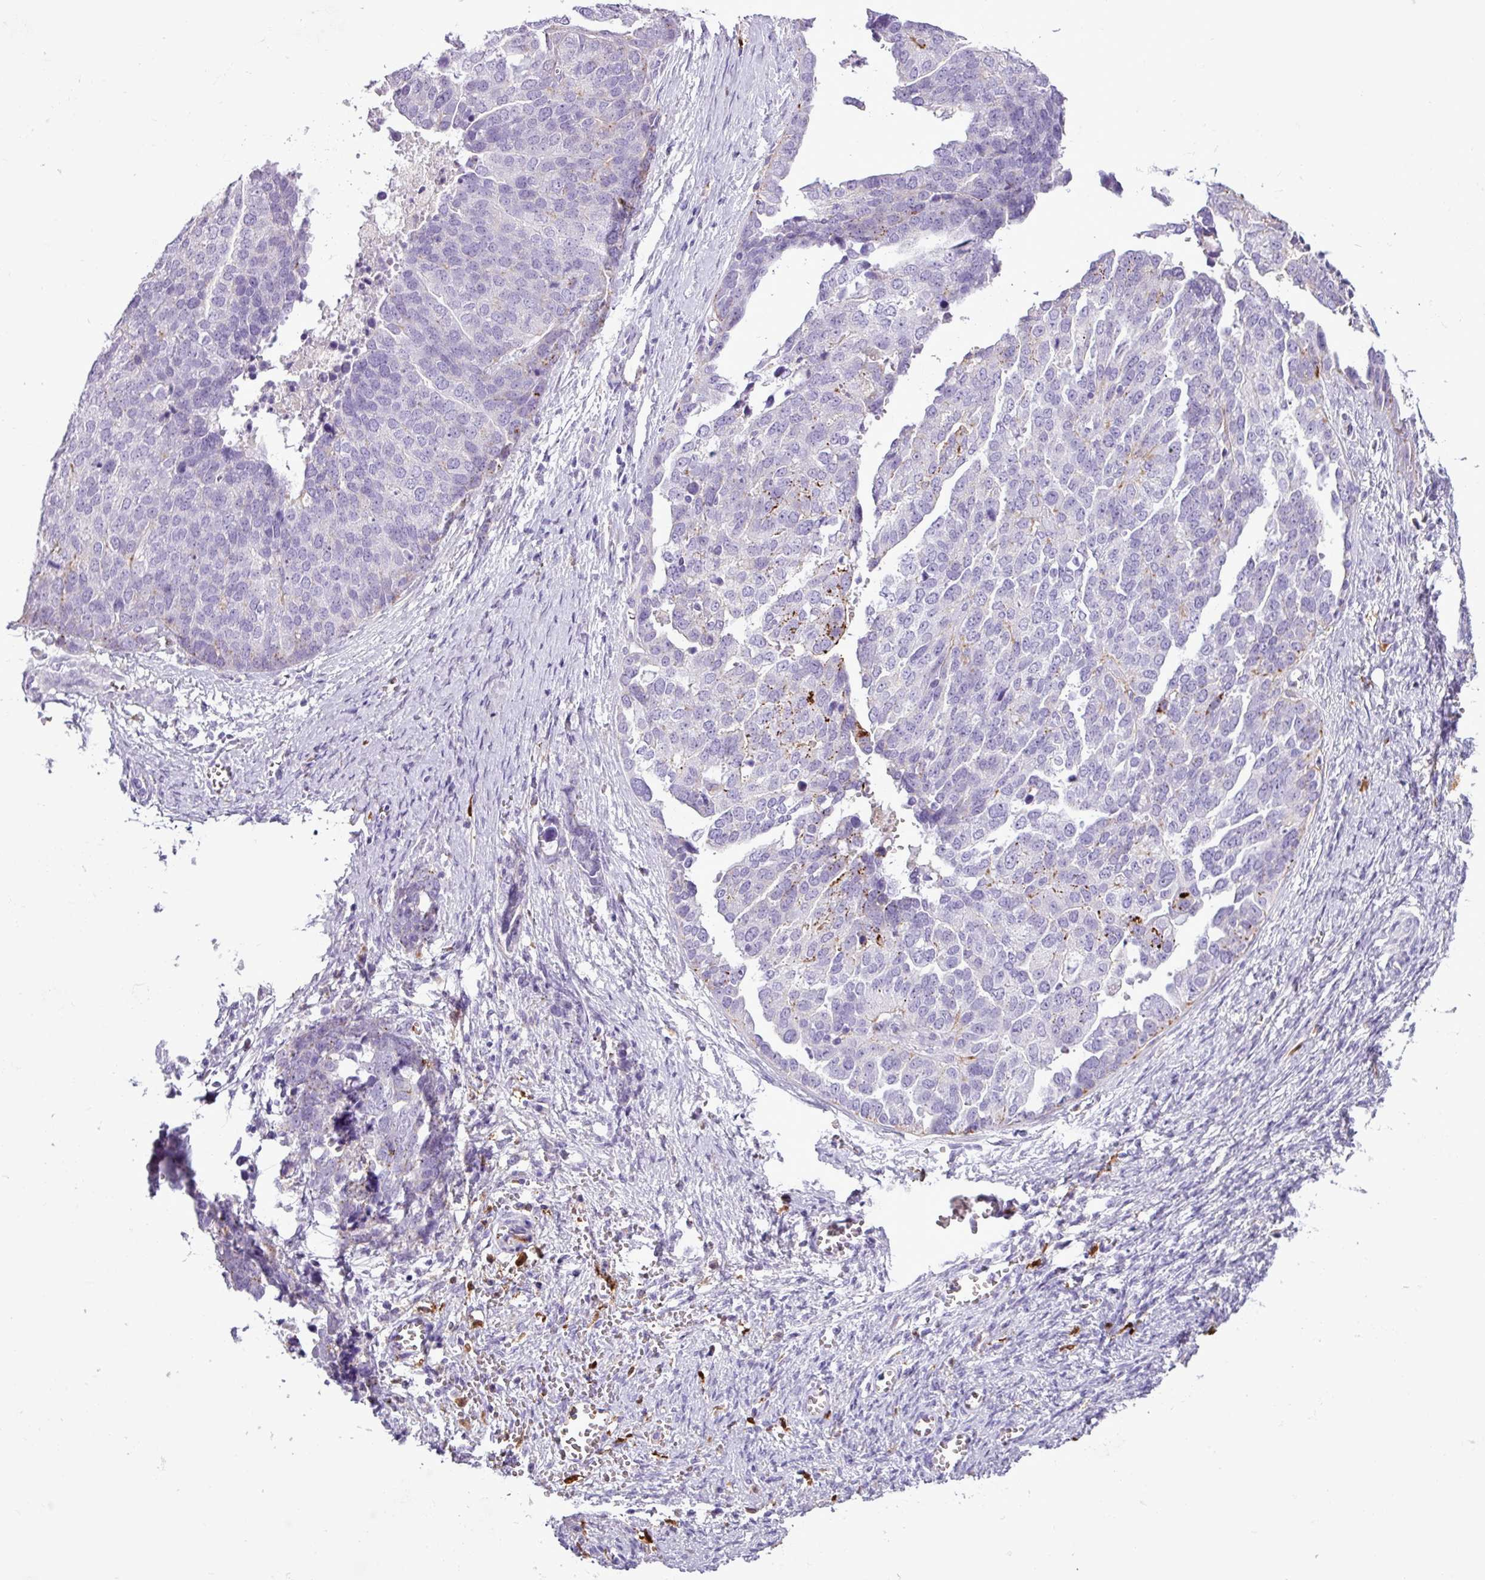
{"staining": {"intensity": "moderate", "quantity": "<25%", "location": "cytoplasmic/membranous"}, "tissue": "ovarian cancer", "cell_type": "Tumor cells", "image_type": "cancer", "snomed": [{"axis": "morphology", "description": "Cystadenocarcinoma, serous, NOS"}, {"axis": "topography", "description": "Ovary"}], "caption": "A micrograph of ovarian cancer stained for a protein exhibits moderate cytoplasmic/membranous brown staining in tumor cells. (DAB IHC with brightfield microscopy, high magnification).", "gene": "TMEM200C", "patient": {"sex": "female", "age": 44}}